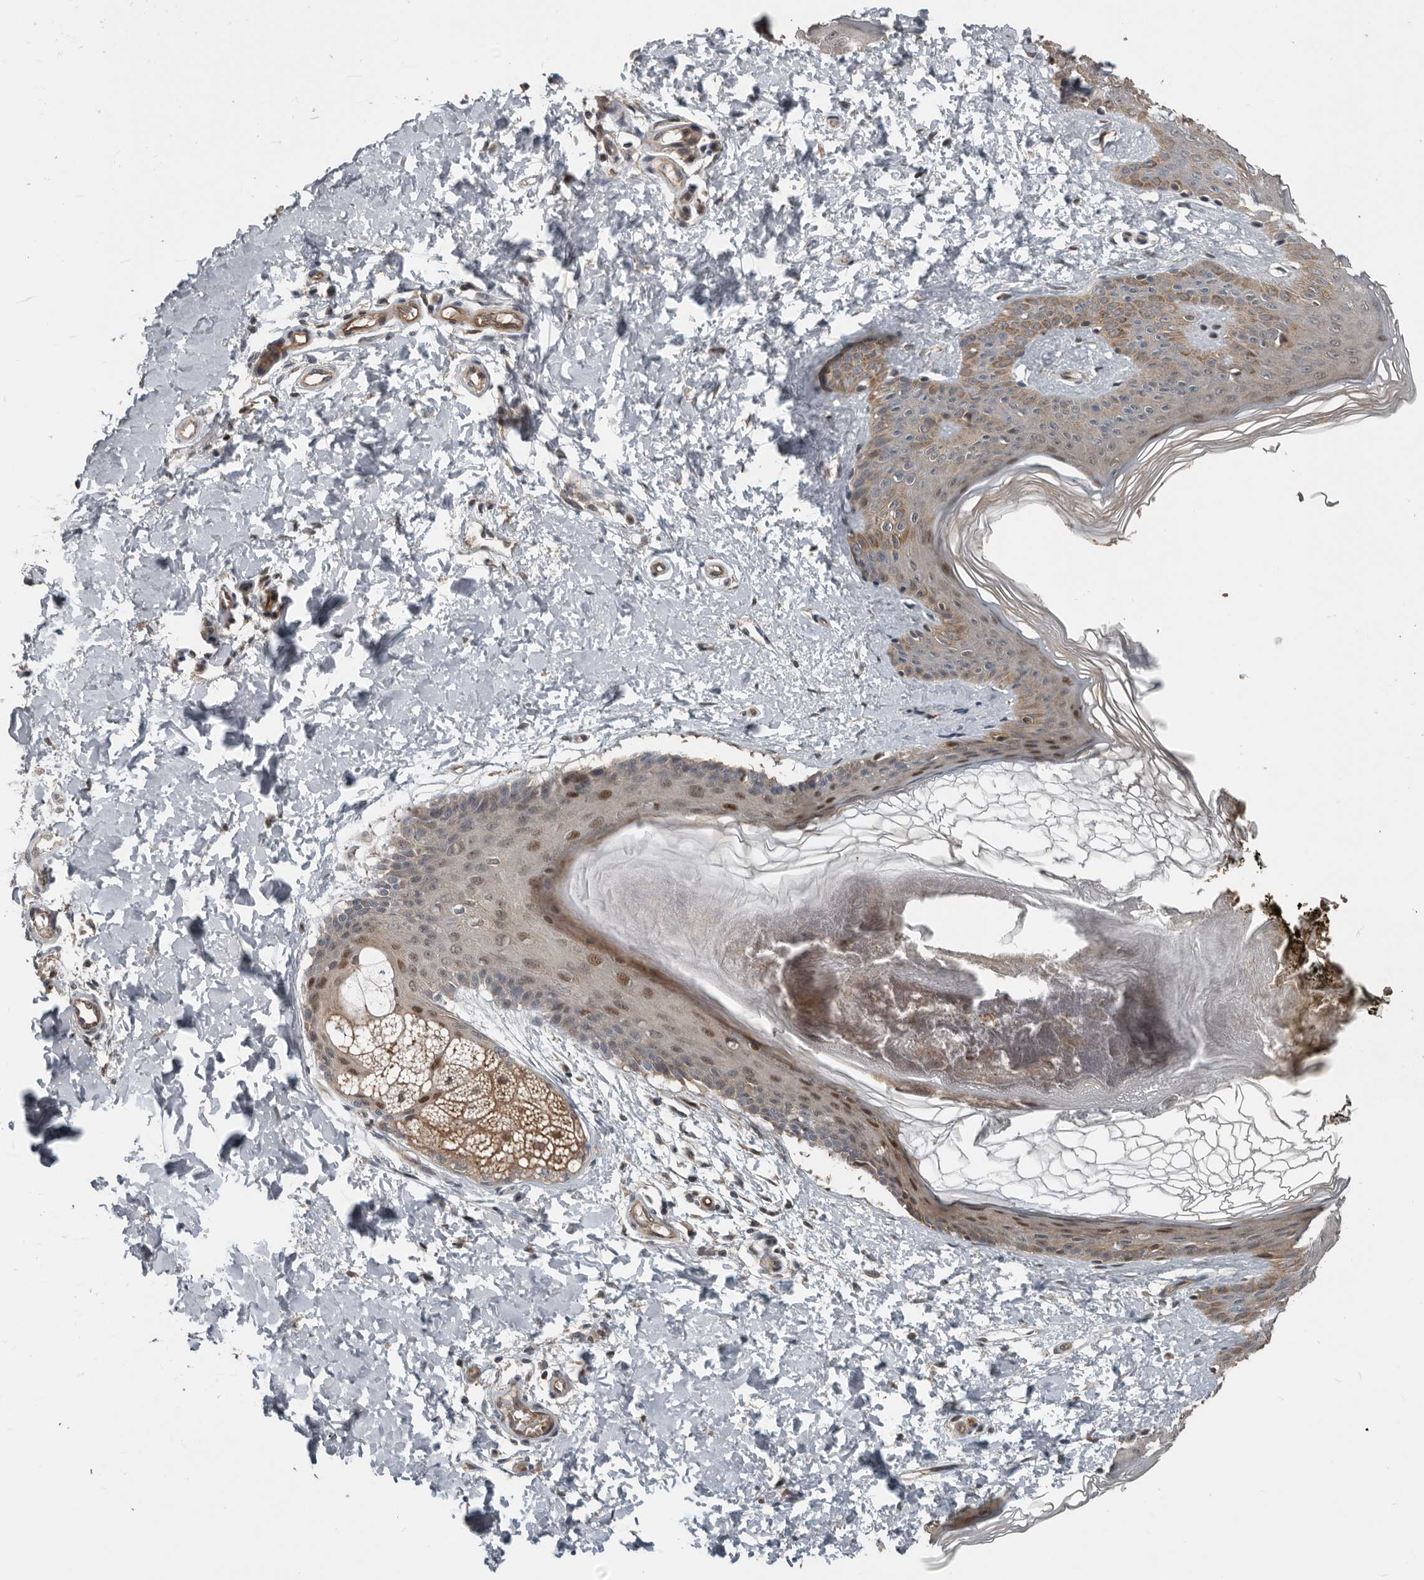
{"staining": {"intensity": "weak", "quantity": ">75%", "location": "cytoplasmic/membranous"}, "tissue": "skin", "cell_type": "Fibroblasts", "image_type": "normal", "snomed": [{"axis": "morphology", "description": "Normal tissue, NOS"}, {"axis": "morphology", "description": "Neoplasm, benign, NOS"}, {"axis": "topography", "description": "Skin"}, {"axis": "topography", "description": "Soft tissue"}], "caption": "Fibroblasts exhibit low levels of weak cytoplasmic/membranous positivity in about >75% of cells in unremarkable skin. The protein is shown in brown color, while the nuclei are stained blue.", "gene": "YOD1", "patient": {"sex": "male", "age": 26}}